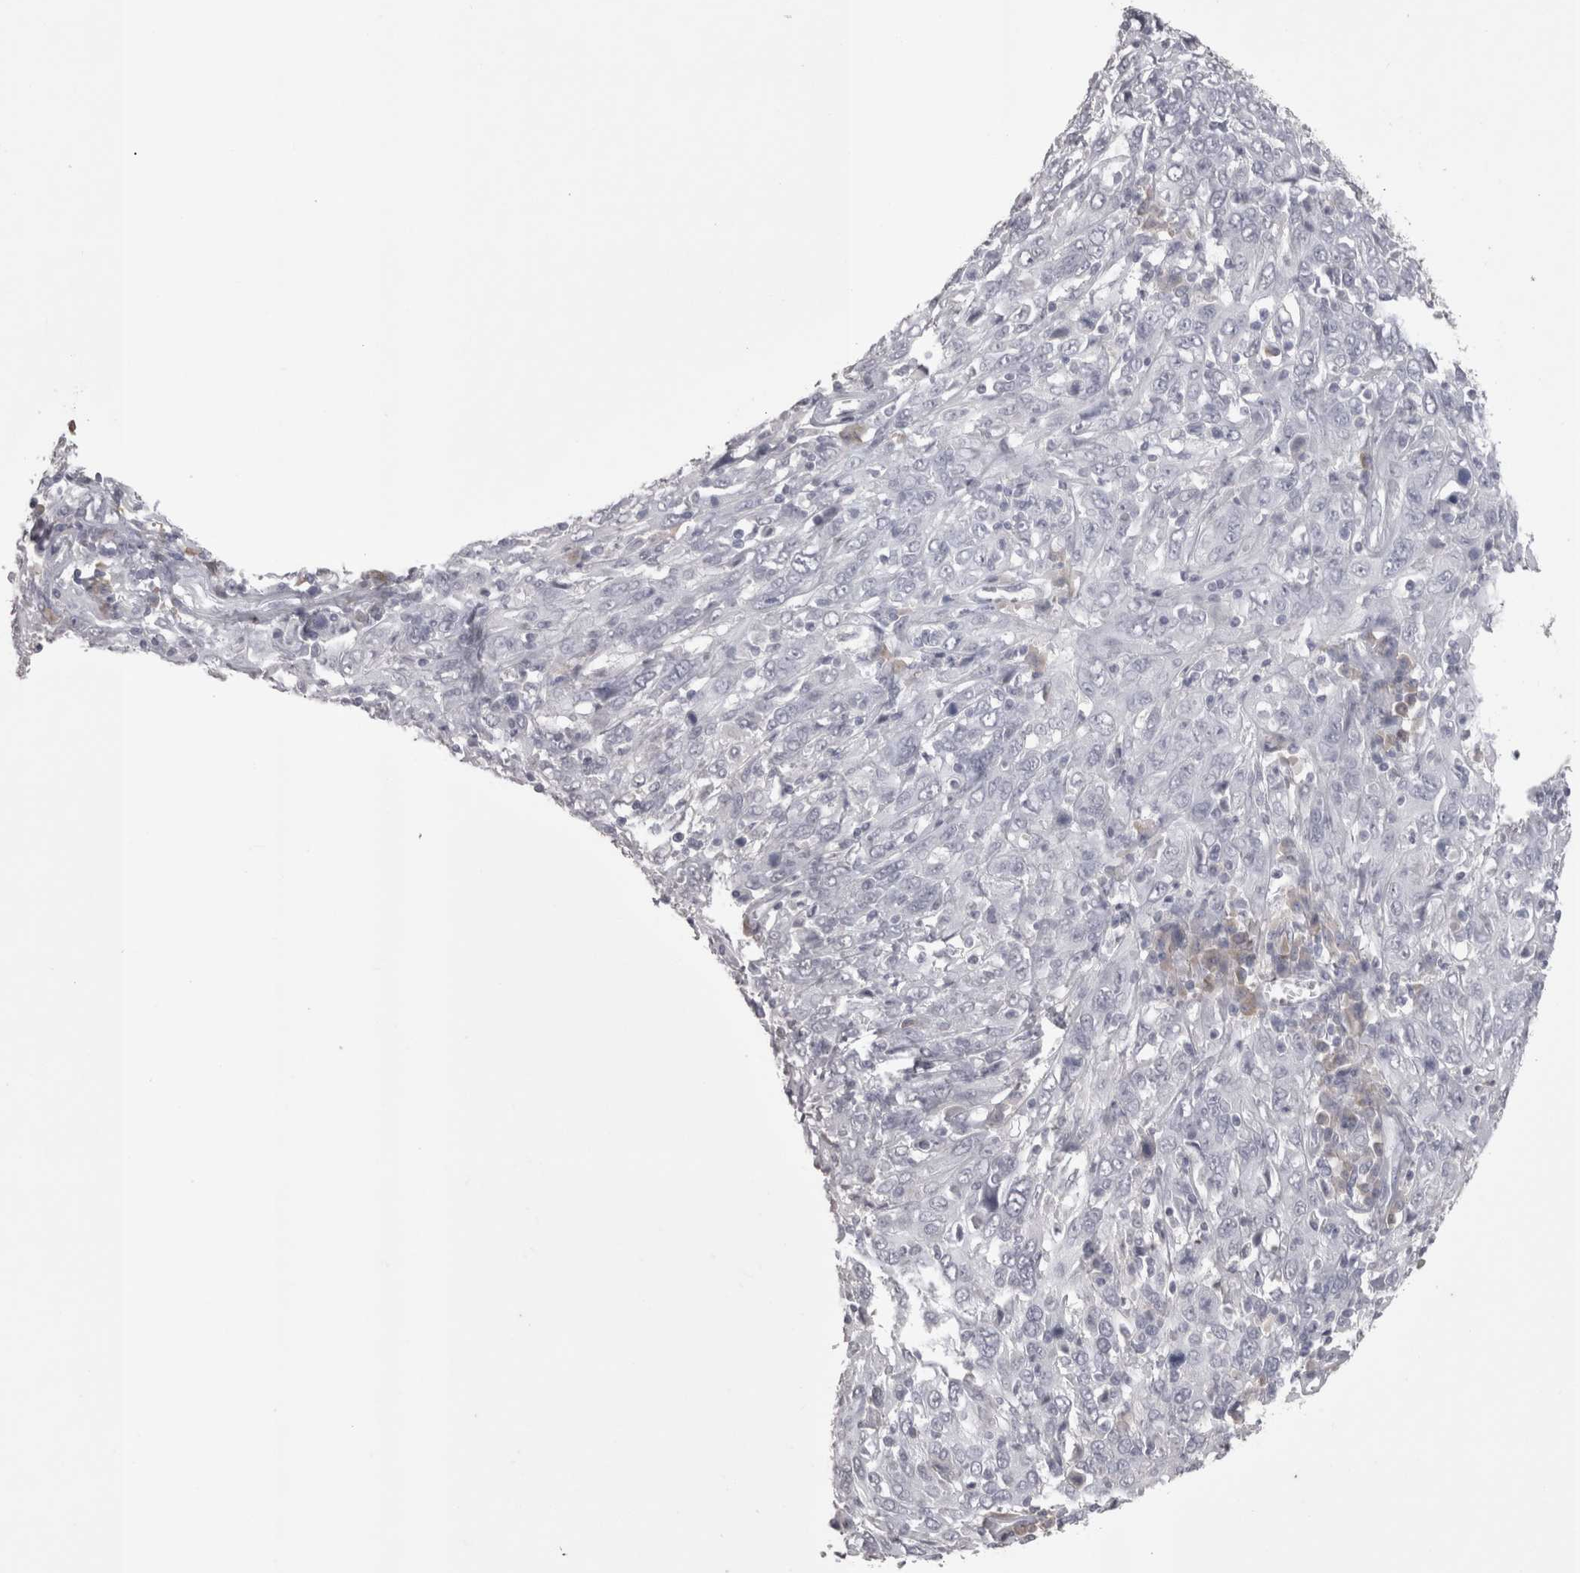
{"staining": {"intensity": "negative", "quantity": "none", "location": "none"}, "tissue": "cervical cancer", "cell_type": "Tumor cells", "image_type": "cancer", "snomed": [{"axis": "morphology", "description": "Squamous cell carcinoma, NOS"}, {"axis": "topography", "description": "Cervix"}], "caption": "This is an immunohistochemistry photomicrograph of human squamous cell carcinoma (cervical). There is no positivity in tumor cells.", "gene": "LAX1", "patient": {"sex": "female", "age": 46}}